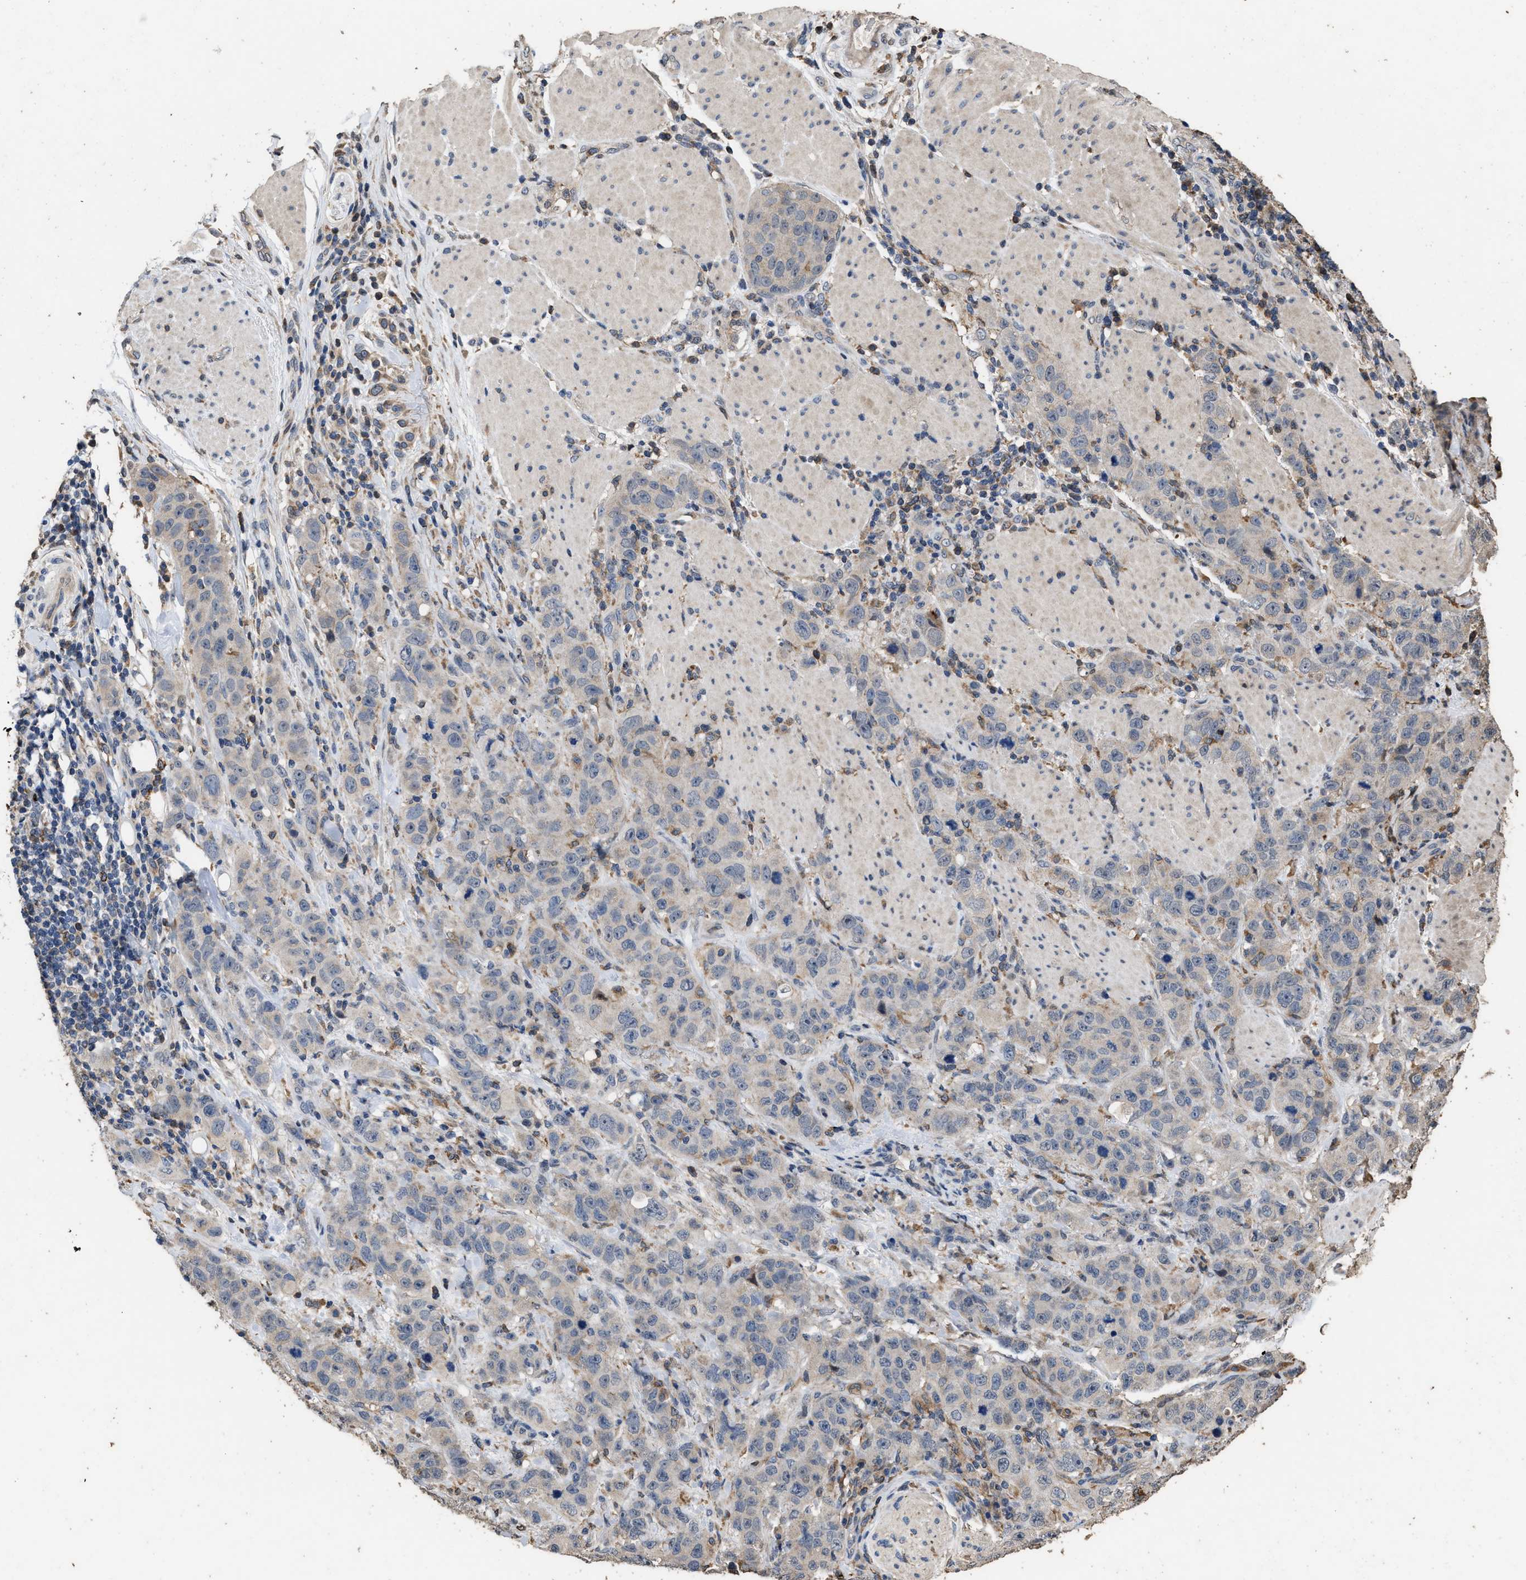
{"staining": {"intensity": "negative", "quantity": "none", "location": "none"}, "tissue": "stomach cancer", "cell_type": "Tumor cells", "image_type": "cancer", "snomed": [{"axis": "morphology", "description": "Adenocarcinoma, NOS"}, {"axis": "topography", "description": "Stomach"}], "caption": "Adenocarcinoma (stomach) was stained to show a protein in brown. There is no significant expression in tumor cells.", "gene": "TDRKH", "patient": {"sex": "male", "age": 48}}